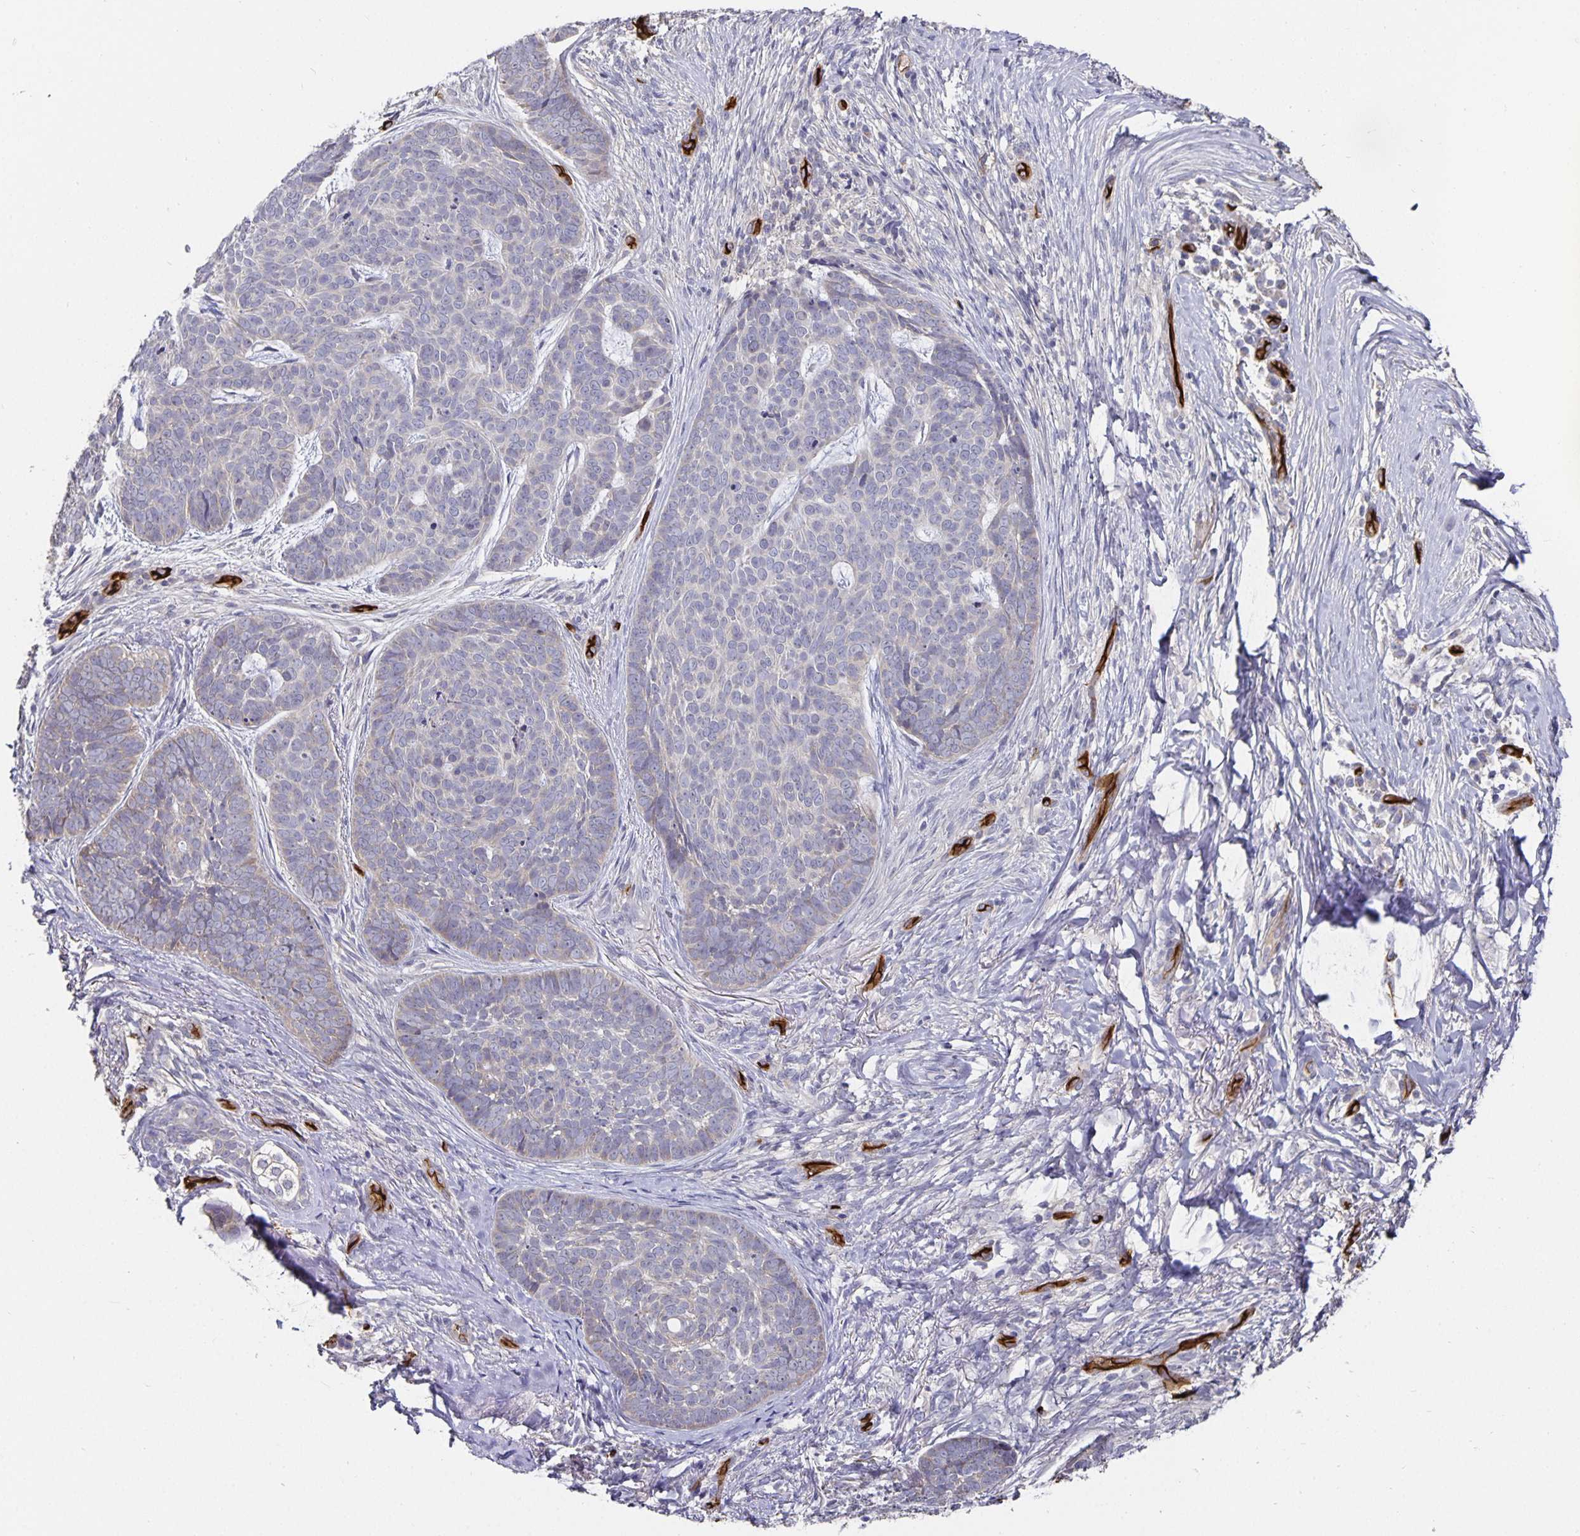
{"staining": {"intensity": "negative", "quantity": "none", "location": "none"}, "tissue": "skin cancer", "cell_type": "Tumor cells", "image_type": "cancer", "snomed": [{"axis": "morphology", "description": "Basal cell carcinoma"}, {"axis": "topography", "description": "Skin"}, {"axis": "topography", "description": "Skin of nose"}], "caption": "Tumor cells show no significant protein positivity in basal cell carcinoma (skin).", "gene": "PODXL", "patient": {"sex": "female", "age": 81}}